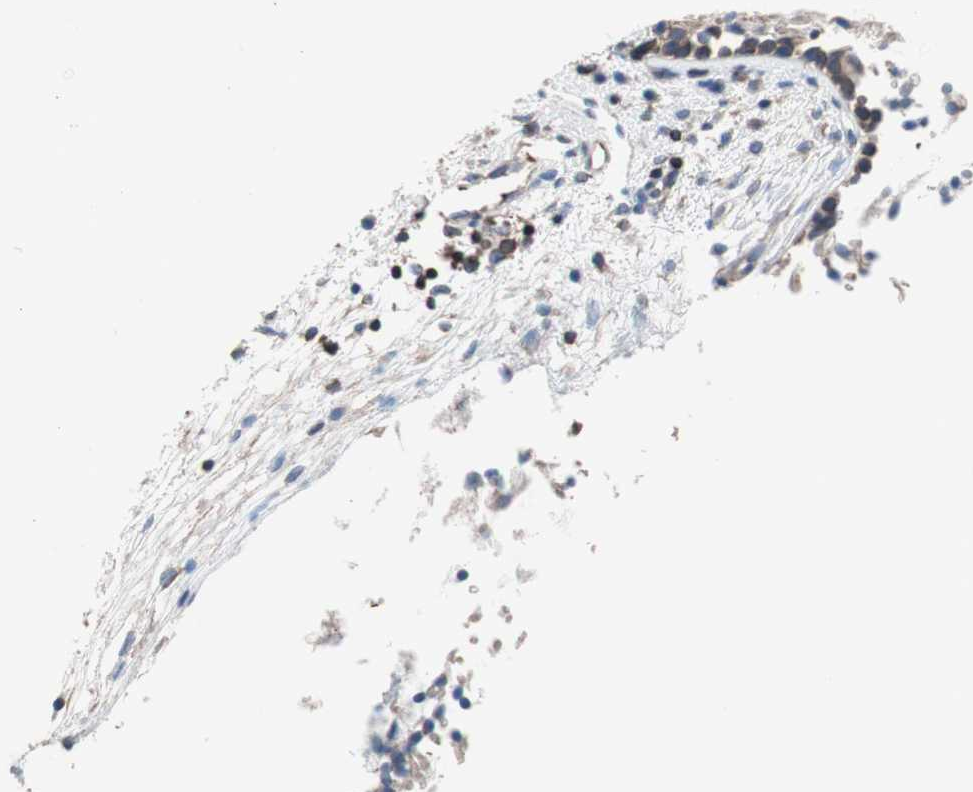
{"staining": {"intensity": "moderate", "quantity": ">75%", "location": "cytoplasmic/membranous"}, "tissue": "nasopharynx", "cell_type": "Respiratory epithelial cells", "image_type": "normal", "snomed": [{"axis": "morphology", "description": "Normal tissue, NOS"}, {"axis": "topography", "description": "Nasopharynx"}], "caption": "Normal nasopharynx displays moderate cytoplasmic/membranous expression in about >75% of respiratory epithelial cells, visualized by immunohistochemistry.", "gene": "PIK3R1", "patient": {"sex": "male", "age": 21}}